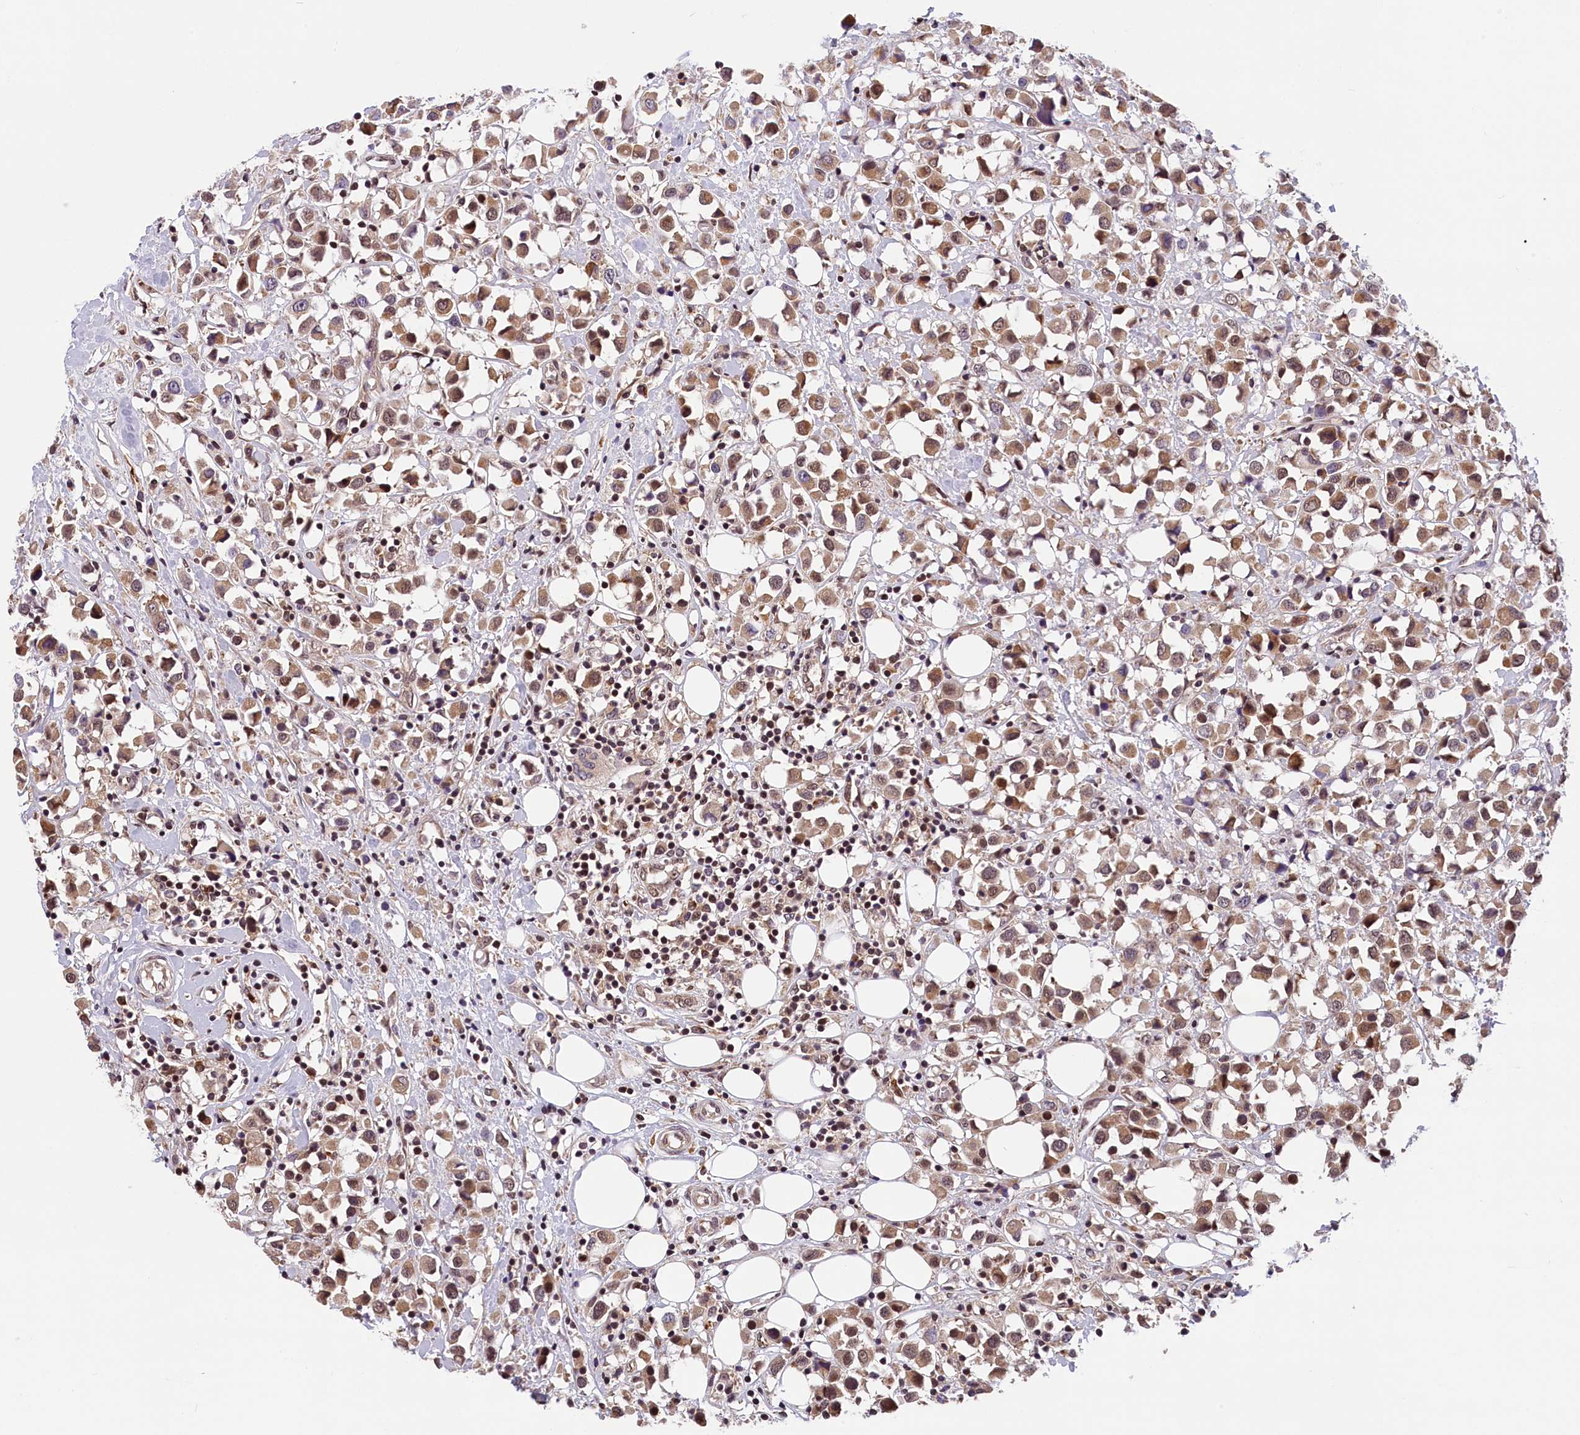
{"staining": {"intensity": "moderate", "quantity": ">75%", "location": "cytoplasmic/membranous"}, "tissue": "breast cancer", "cell_type": "Tumor cells", "image_type": "cancer", "snomed": [{"axis": "morphology", "description": "Duct carcinoma"}, {"axis": "topography", "description": "Breast"}], "caption": "IHC (DAB) staining of breast cancer (intraductal carcinoma) displays moderate cytoplasmic/membranous protein positivity in about >75% of tumor cells.", "gene": "KCNK6", "patient": {"sex": "female", "age": 61}}